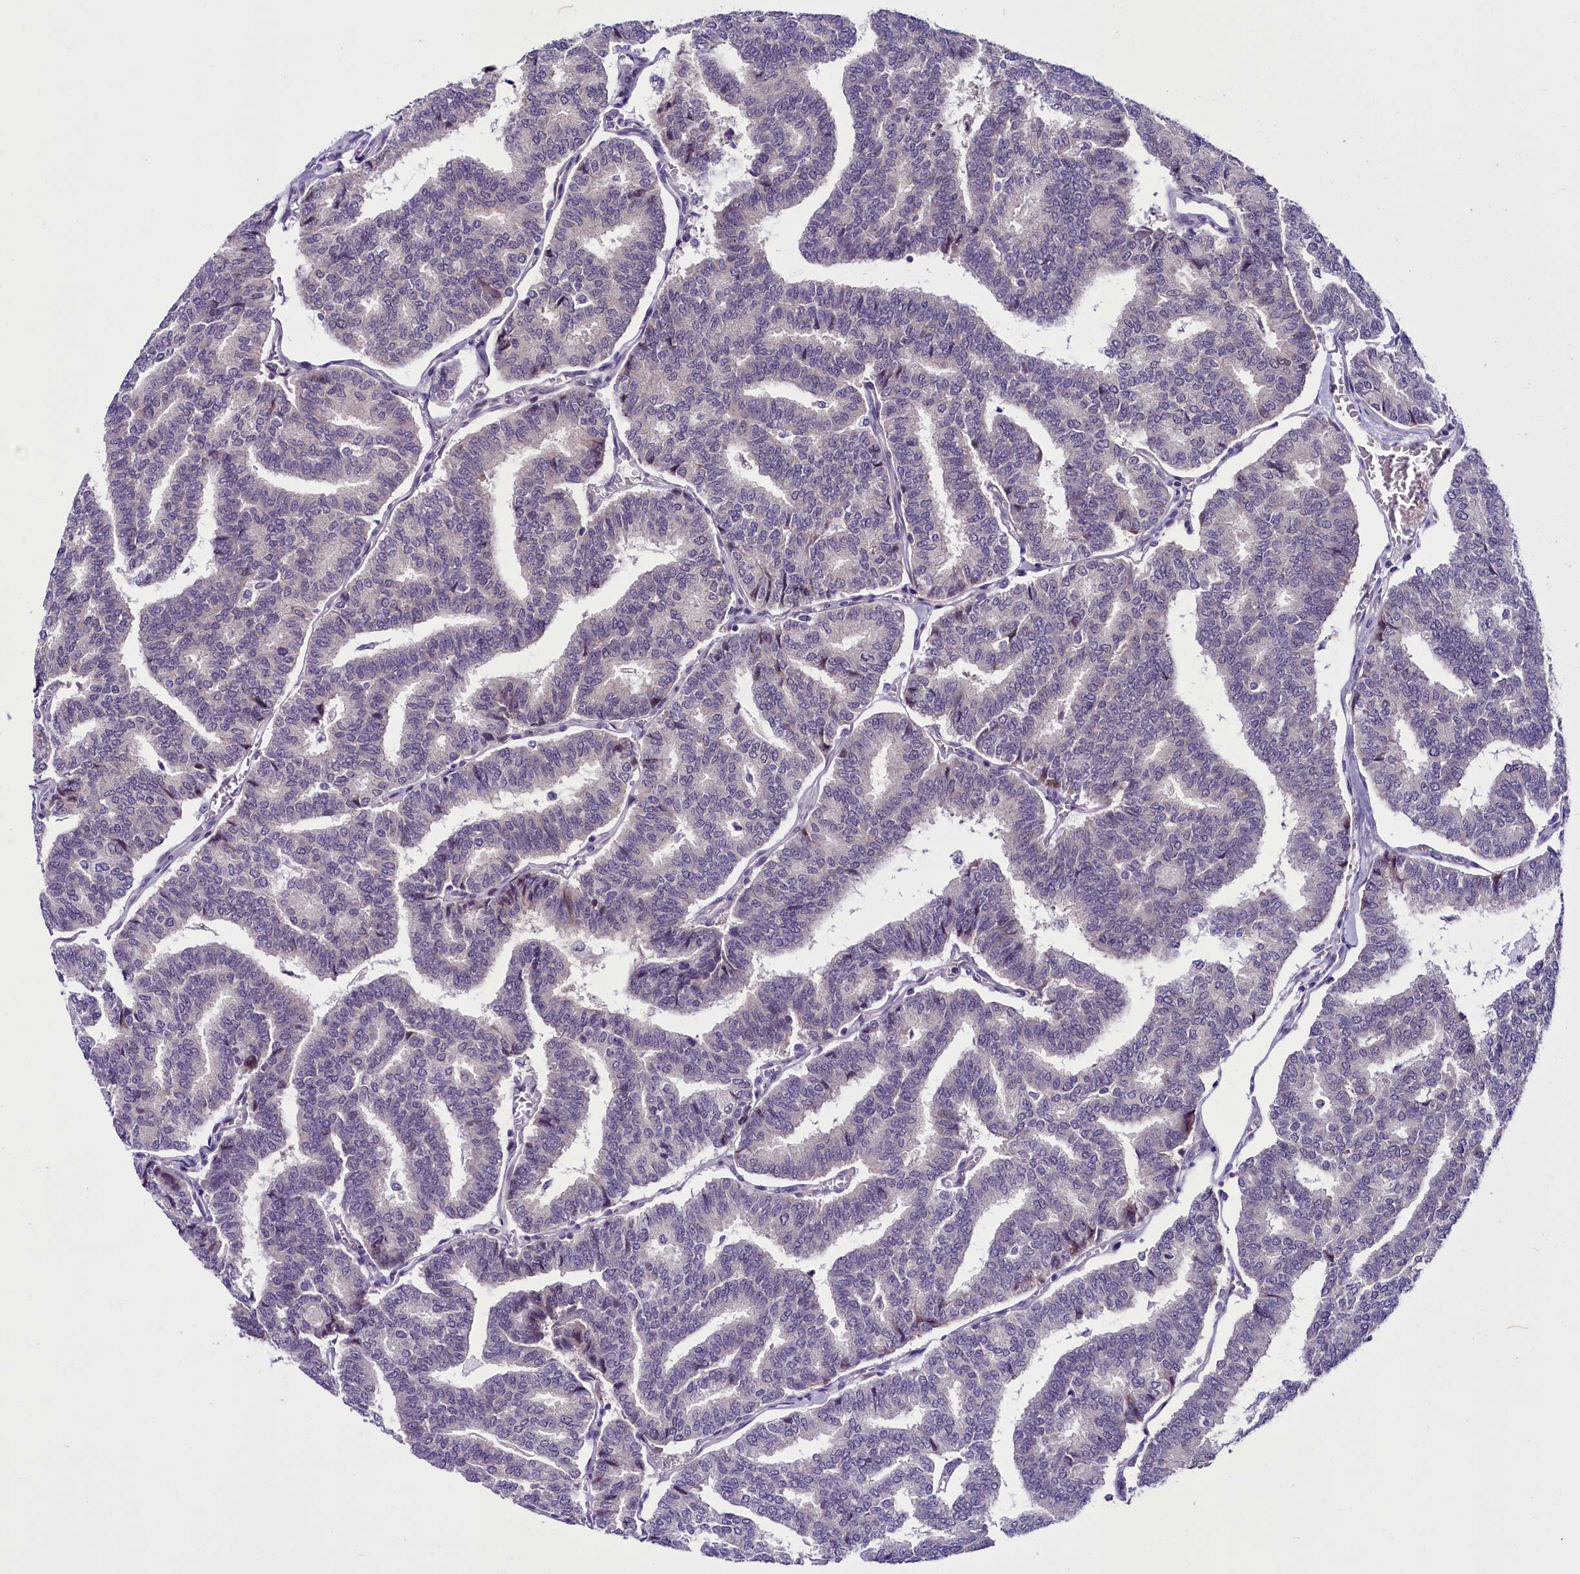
{"staining": {"intensity": "negative", "quantity": "none", "location": "none"}, "tissue": "thyroid cancer", "cell_type": "Tumor cells", "image_type": "cancer", "snomed": [{"axis": "morphology", "description": "Papillary adenocarcinoma, NOS"}, {"axis": "topography", "description": "Thyroid gland"}], "caption": "DAB (3,3'-diaminobenzidine) immunohistochemical staining of thyroid cancer exhibits no significant staining in tumor cells. (Immunohistochemistry, brightfield microscopy, high magnification).", "gene": "CCDC106", "patient": {"sex": "female", "age": 35}}